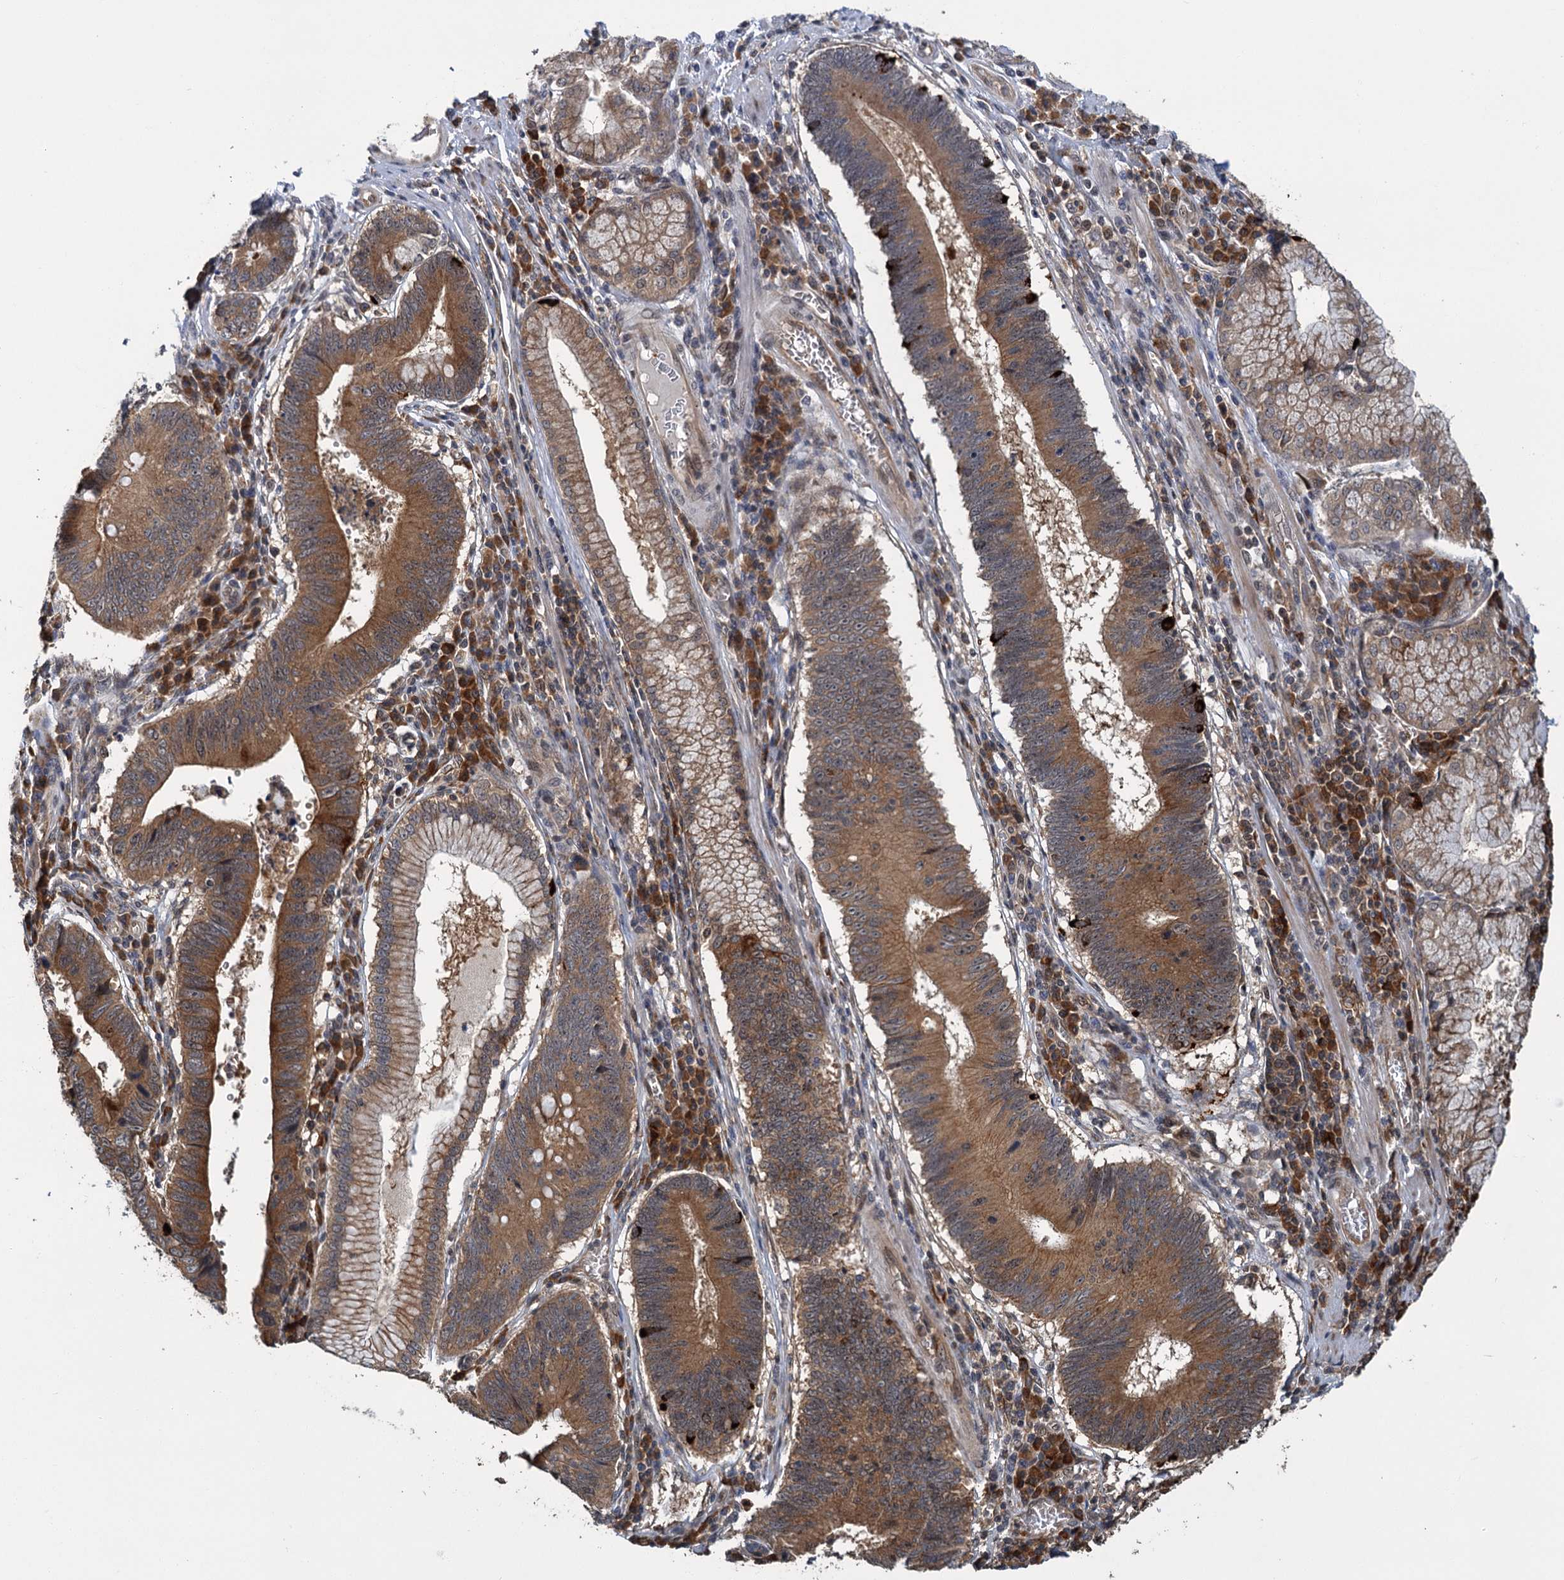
{"staining": {"intensity": "moderate", "quantity": ">75%", "location": "cytoplasmic/membranous,nuclear"}, "tissue": "stomach cancer", "cell_type": "Tumor cells", "image_type": "cancer", "snomed": [{"axis": "morphology", "description": "Adenocarcinoma, NOS"}, {"axis": "topography", "description": "Stomach"}], "caption": "Stomach cancer tissue demonstrates moderate cytoplasmic/membranous and nuclear expression in approximately >75% of tumor cells", "gene": "KANSL2", "patient": {"sex": "male", "age": 59}}